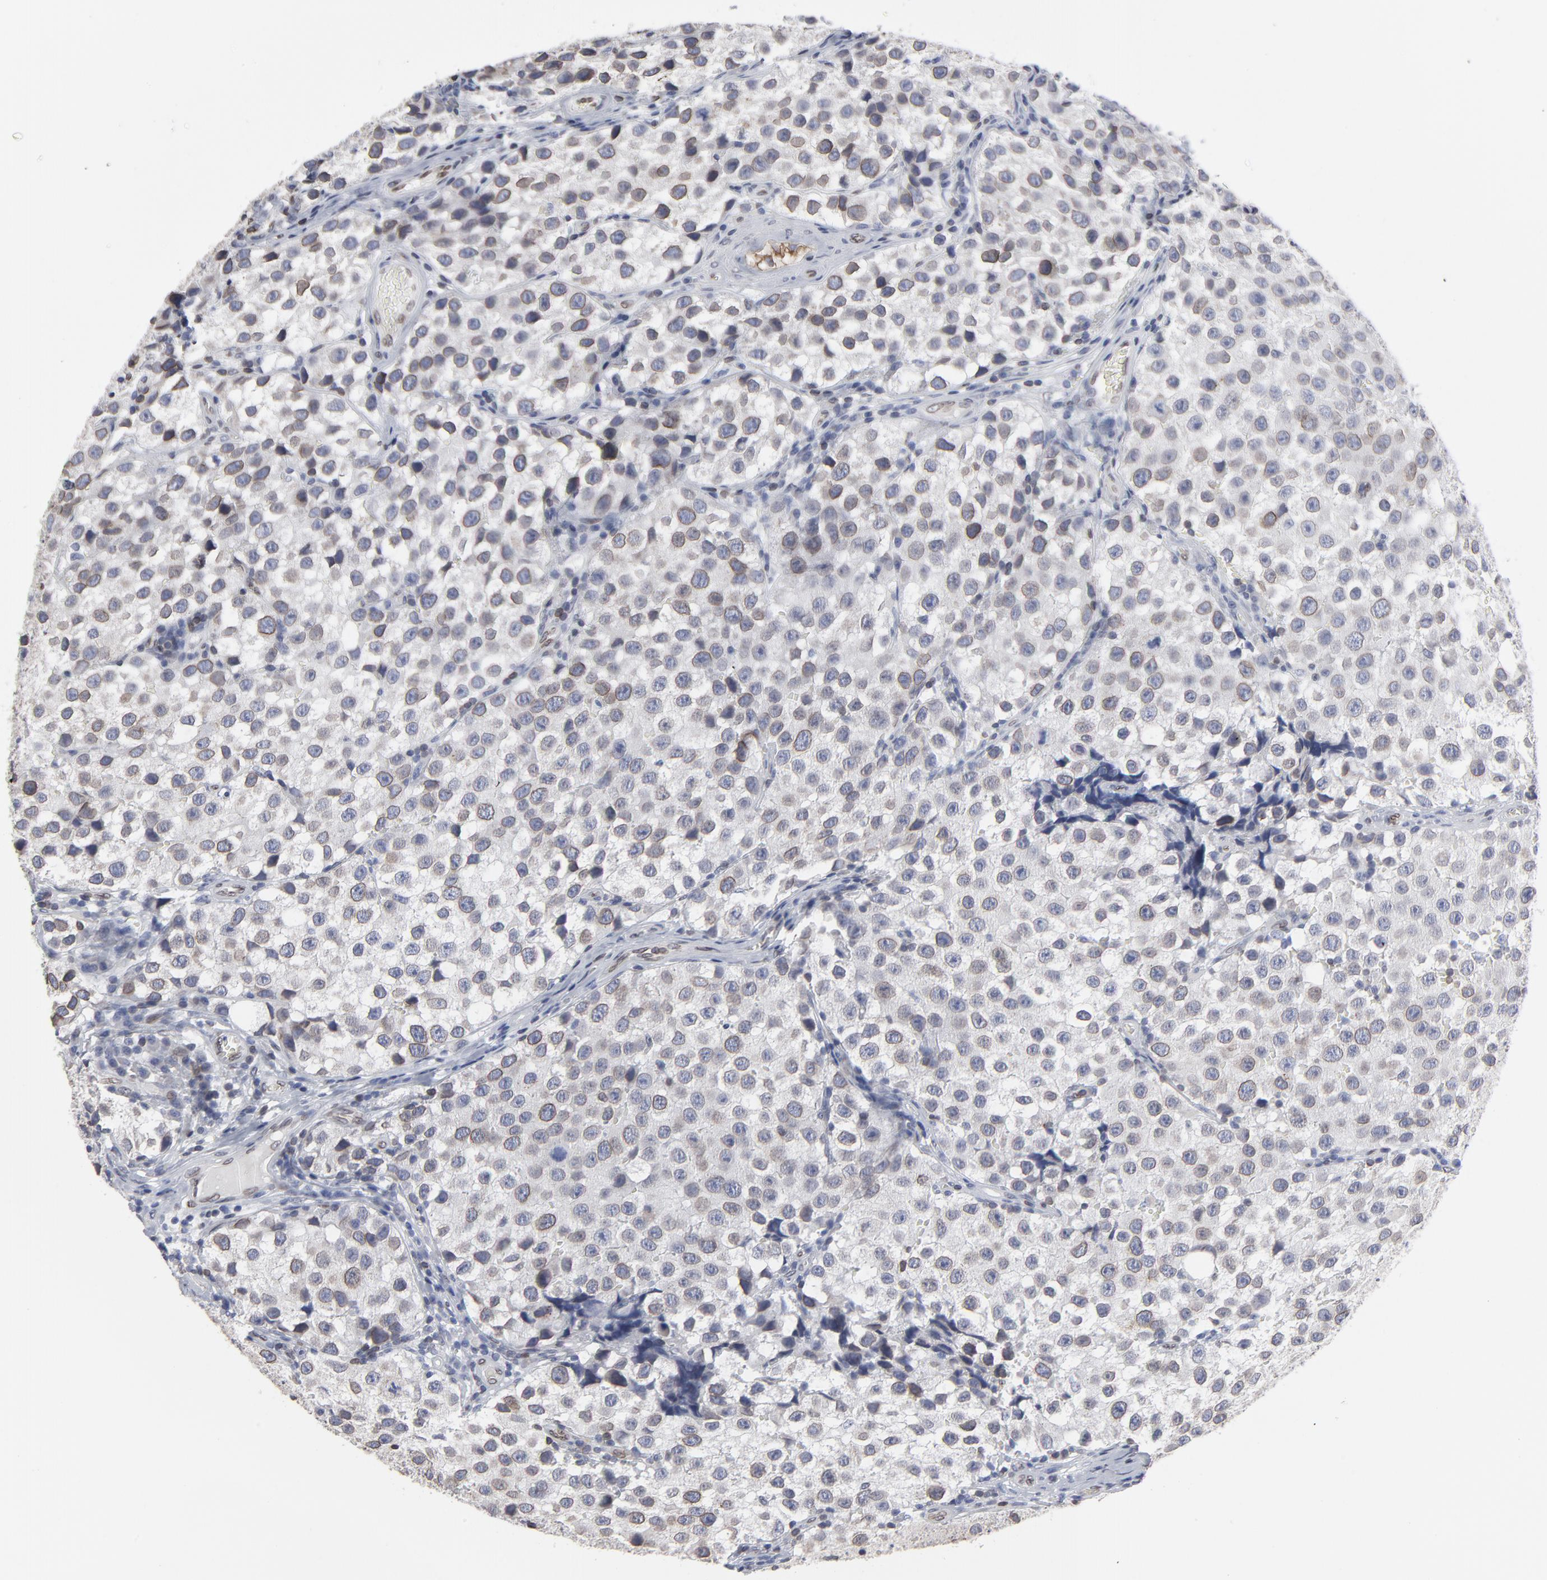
{"staining": {"intensity": "weak", "quantity": "25%-75%", "location": "cytoplasmic/membranous,nuclear"}, "tissue": "testis cancer", "cell_type": "Tumor cells", "image_type": "cancer", "snomed": [{"axis": "morphology", "description": "Seminoma, NOS"}, {"axis": "topography", "description": "Testis"}], "caption": "This is a photomicrograph of IHC staining of testis cancer, which shows weak expression in the cytoplasmic/membranous and nuclear of tumor cells.", "gene": "SYNE2", "patient": {"sex": "male", "age": 39}}